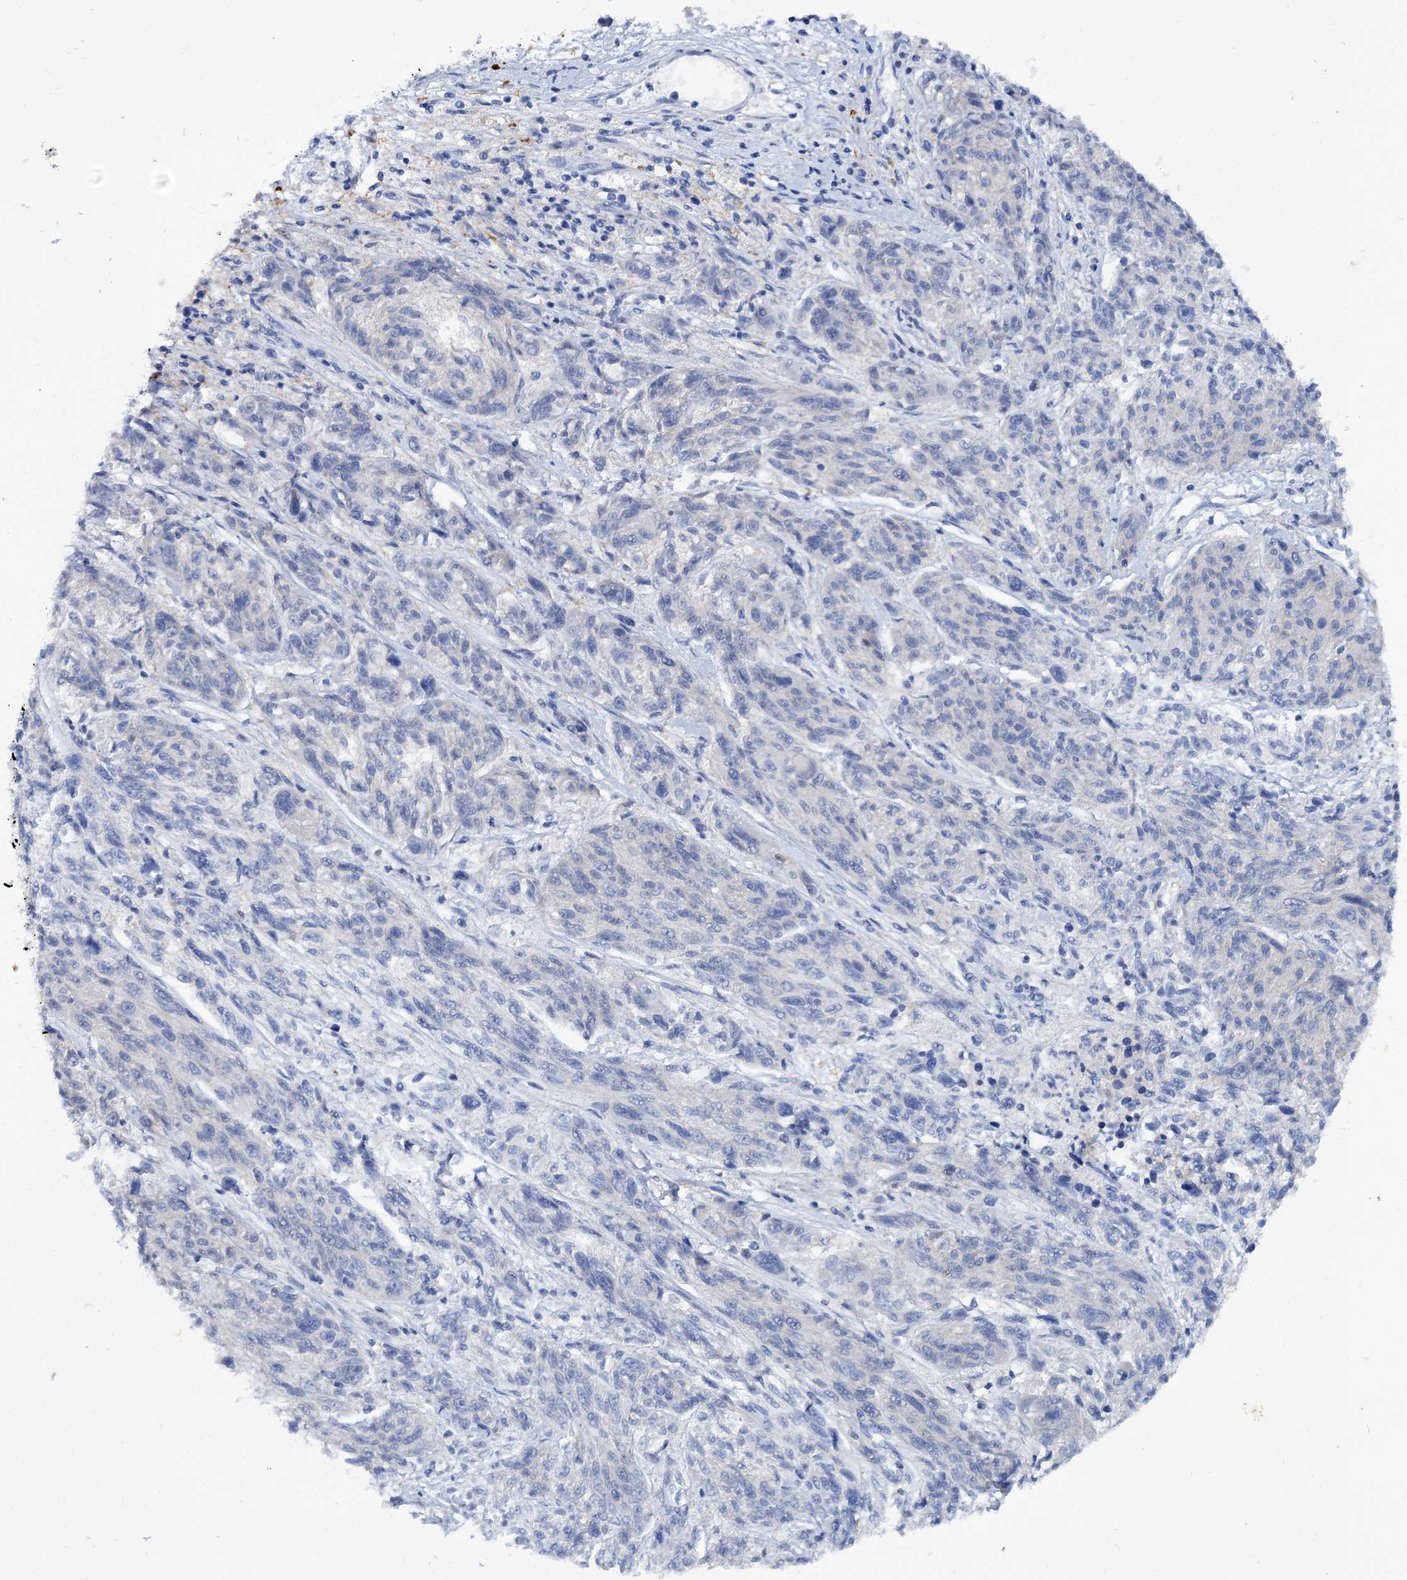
{"staining": {"intensity": "negative", "quantity": "none", "location": "none"}, "tissue": "melanoma", "cell_type": "Tumor cells", "image_type": "cancer", "snomed": [{"axis": "morphology", "description": "Malignant melanoma, NOS"}, {"axis": "topography", "description": "Skin"}], "caption": "The histopathology image shows no significant staining in tumor cells of malignant melanoma.", "gene": "MID1IP1", "patient": {"sex": "male", "age": 53}}